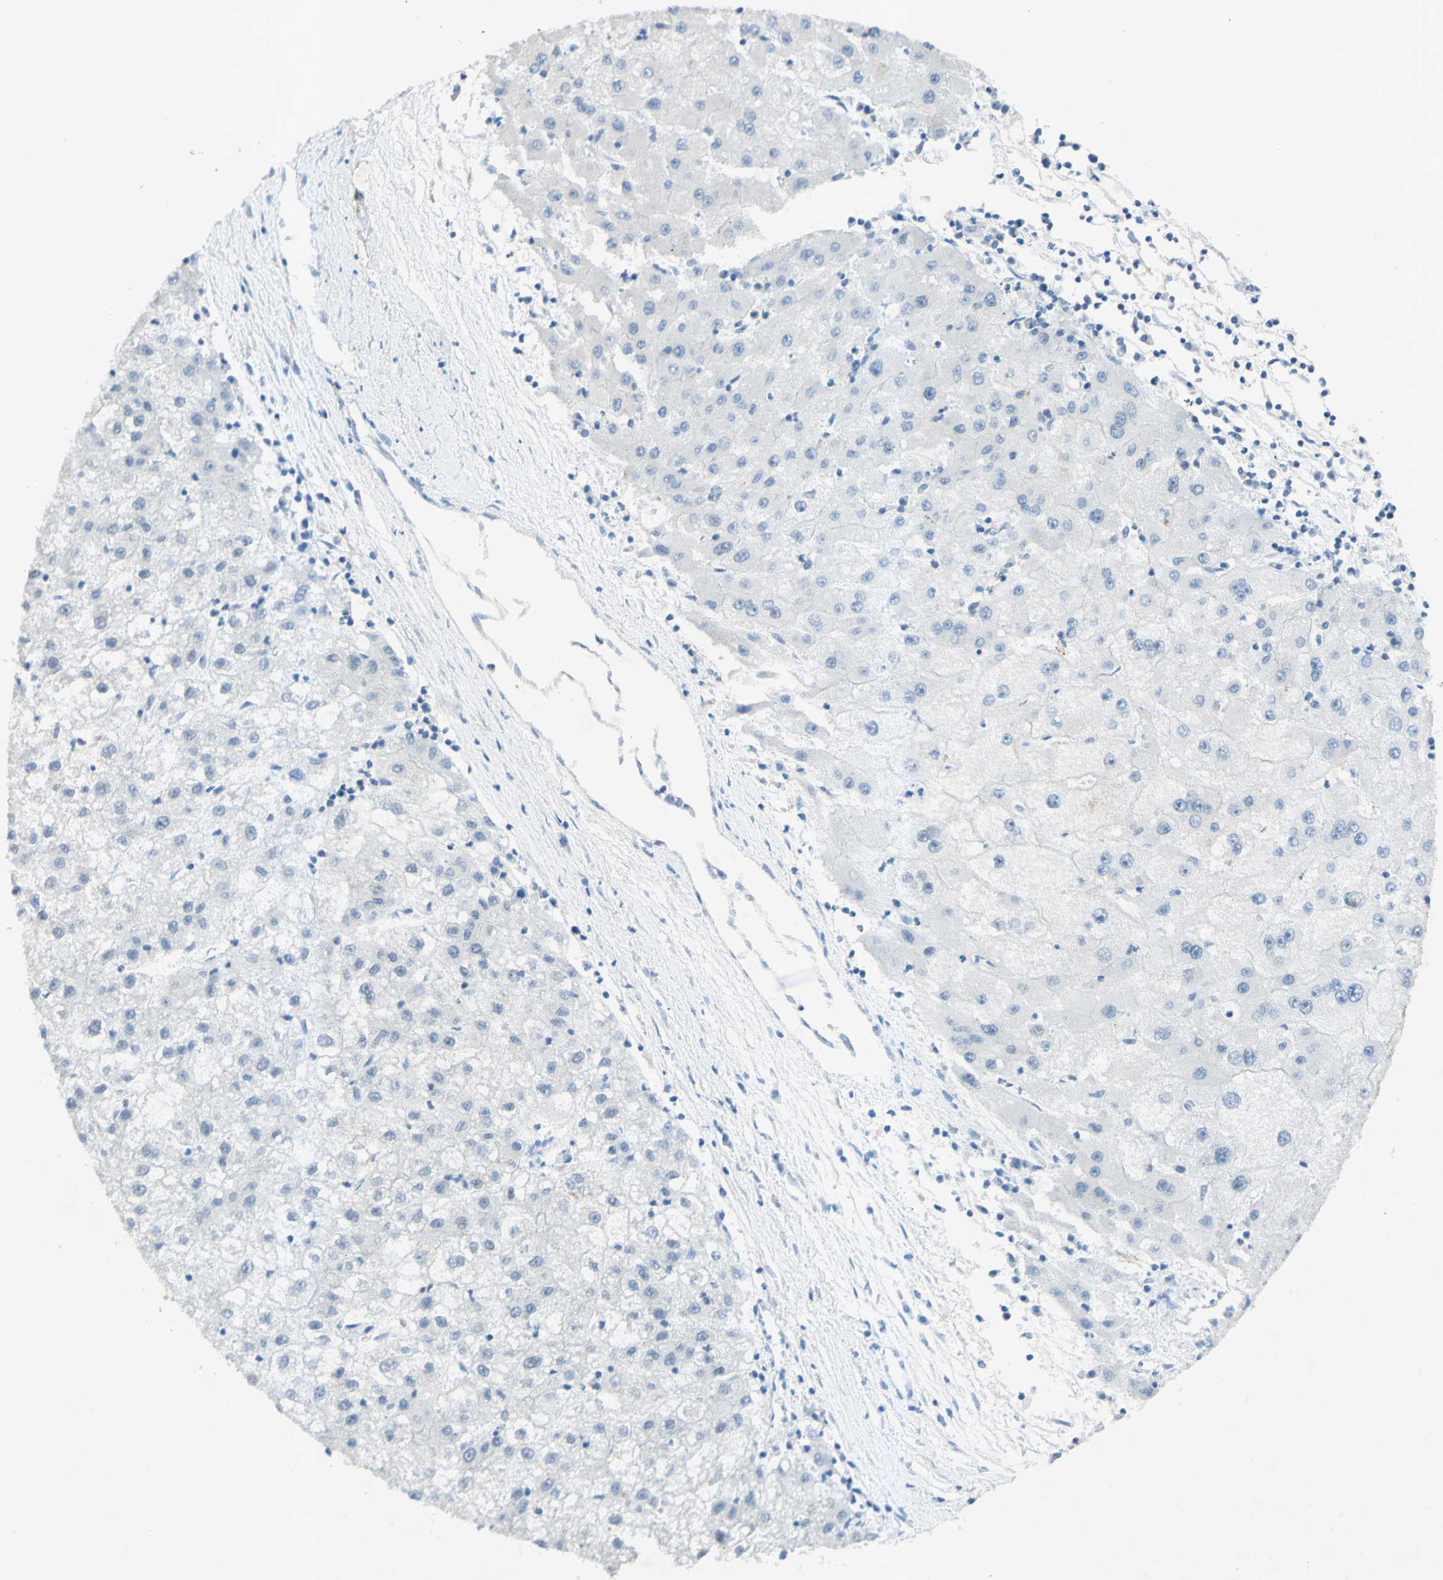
{"staining": {"intensity": "negative", "quantity": "none", "location": "none"}, "tissue": "liver cancer", "cell_type": "Tumor cells", "image_type": "cancer", "snomed": [{"axis": "morphology", "description": "Carcinoma, Hepatocellular, NOS"}, {"axis": "topography", "description": "Liver"}], "caption": "Protein analysis of liver cancer demonstrates no significant staining in tumor cells.", "gene": "GDF15", "patient": {"sex": "male", "age": 72}}